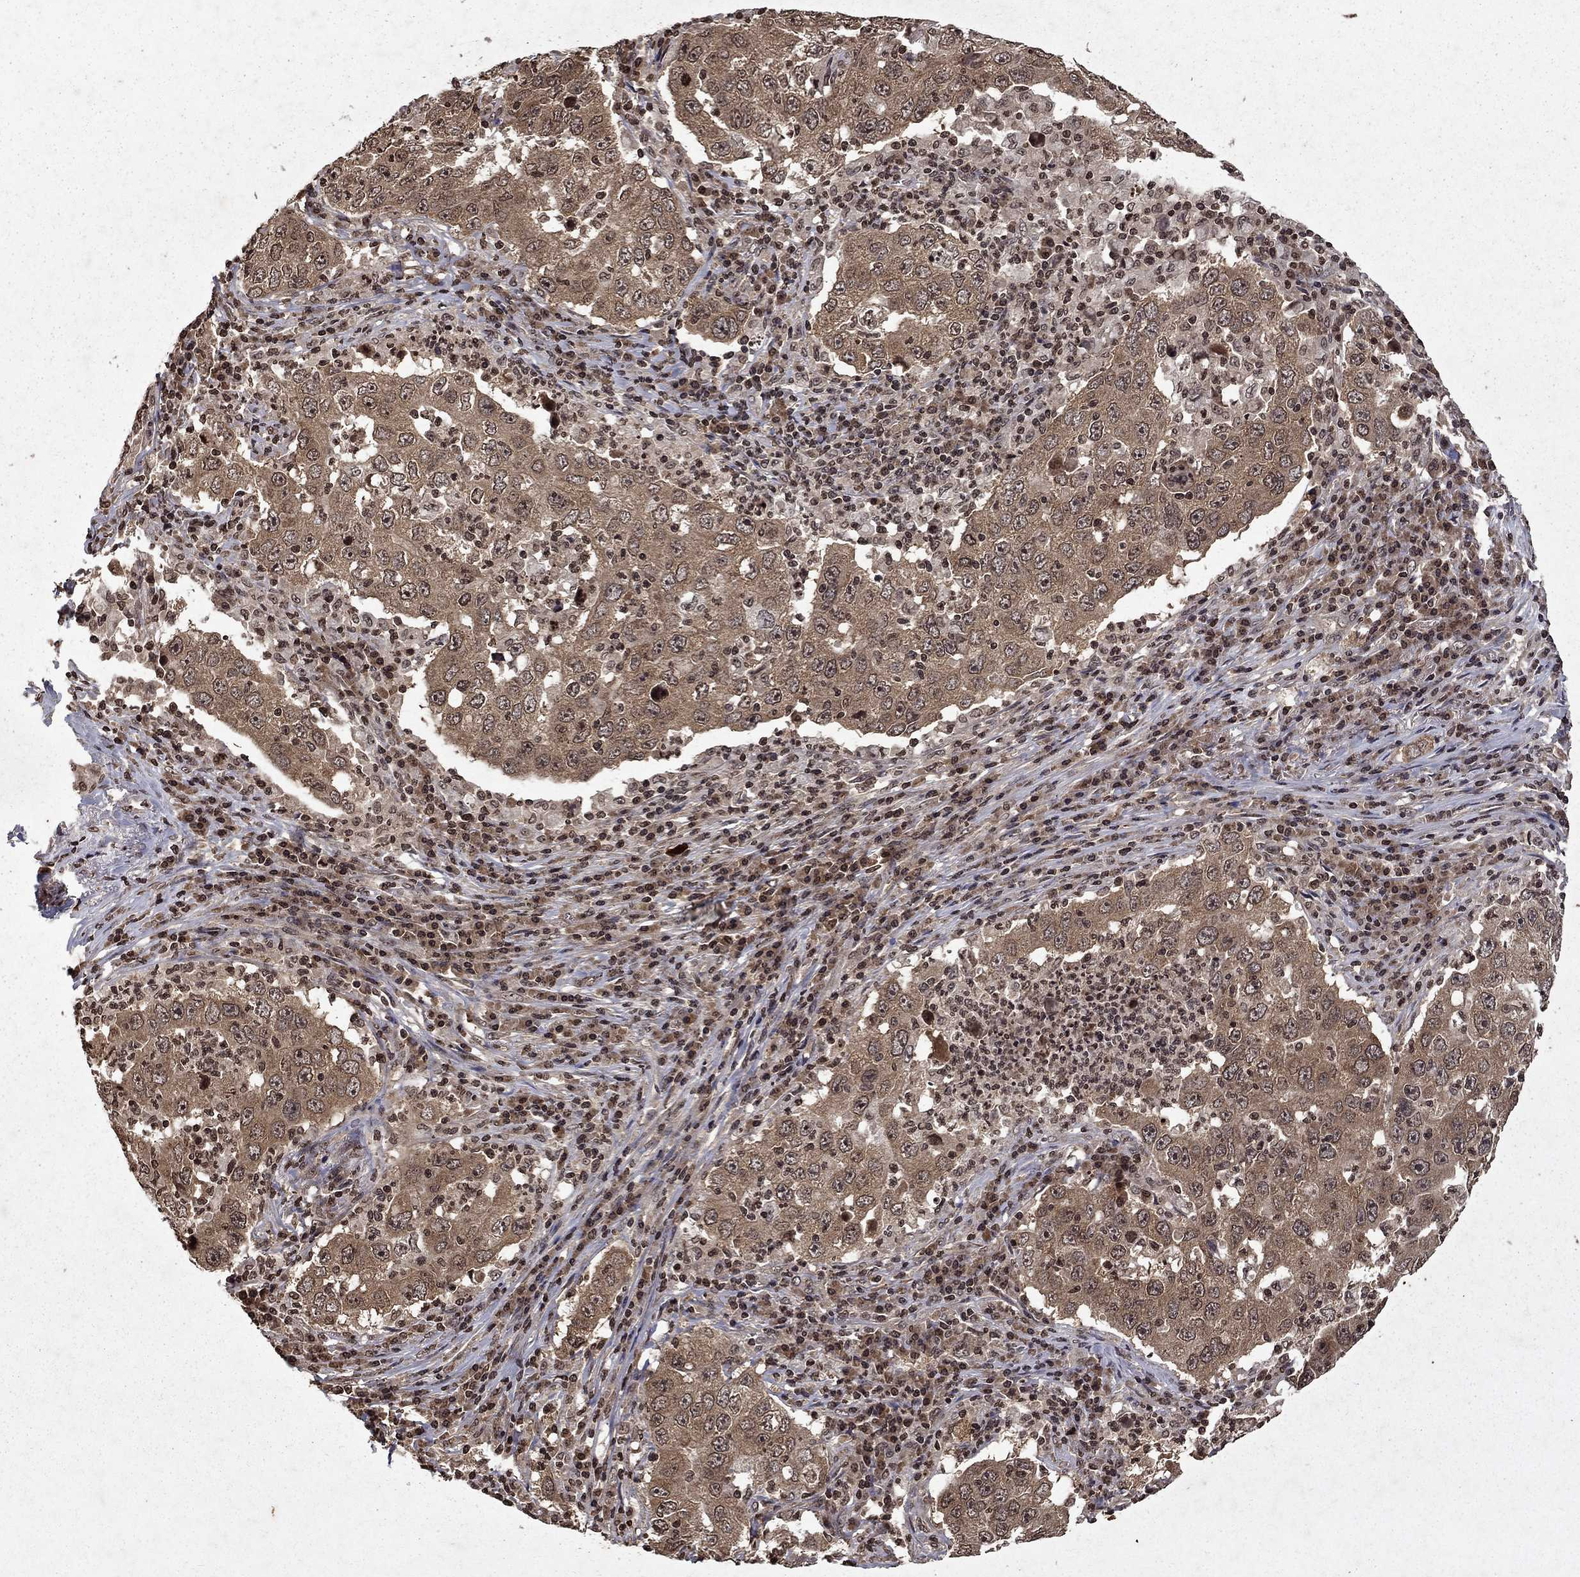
{"staining": {"intensity": "moderate", "quantity": ">75%", "location": "cytoplasmic/membranous"}, "tissue": "lung cancer", "cell_type": "Tumor cells", "image_type": "cancer", "snomed": [{"axis": "morphology", "description": "Adenocarcinoma, NOS"}, {"axis": "topography", "description": "Lung"}], "caption": "Tumor cells demonstrate medium levels of moderate cytoplasmic/membranous positivity in approximately >75% of cells in lung cancer (adenocarcinoma).", "gene": "PIN4", "patient": {"sex": "male", "age": 73}}